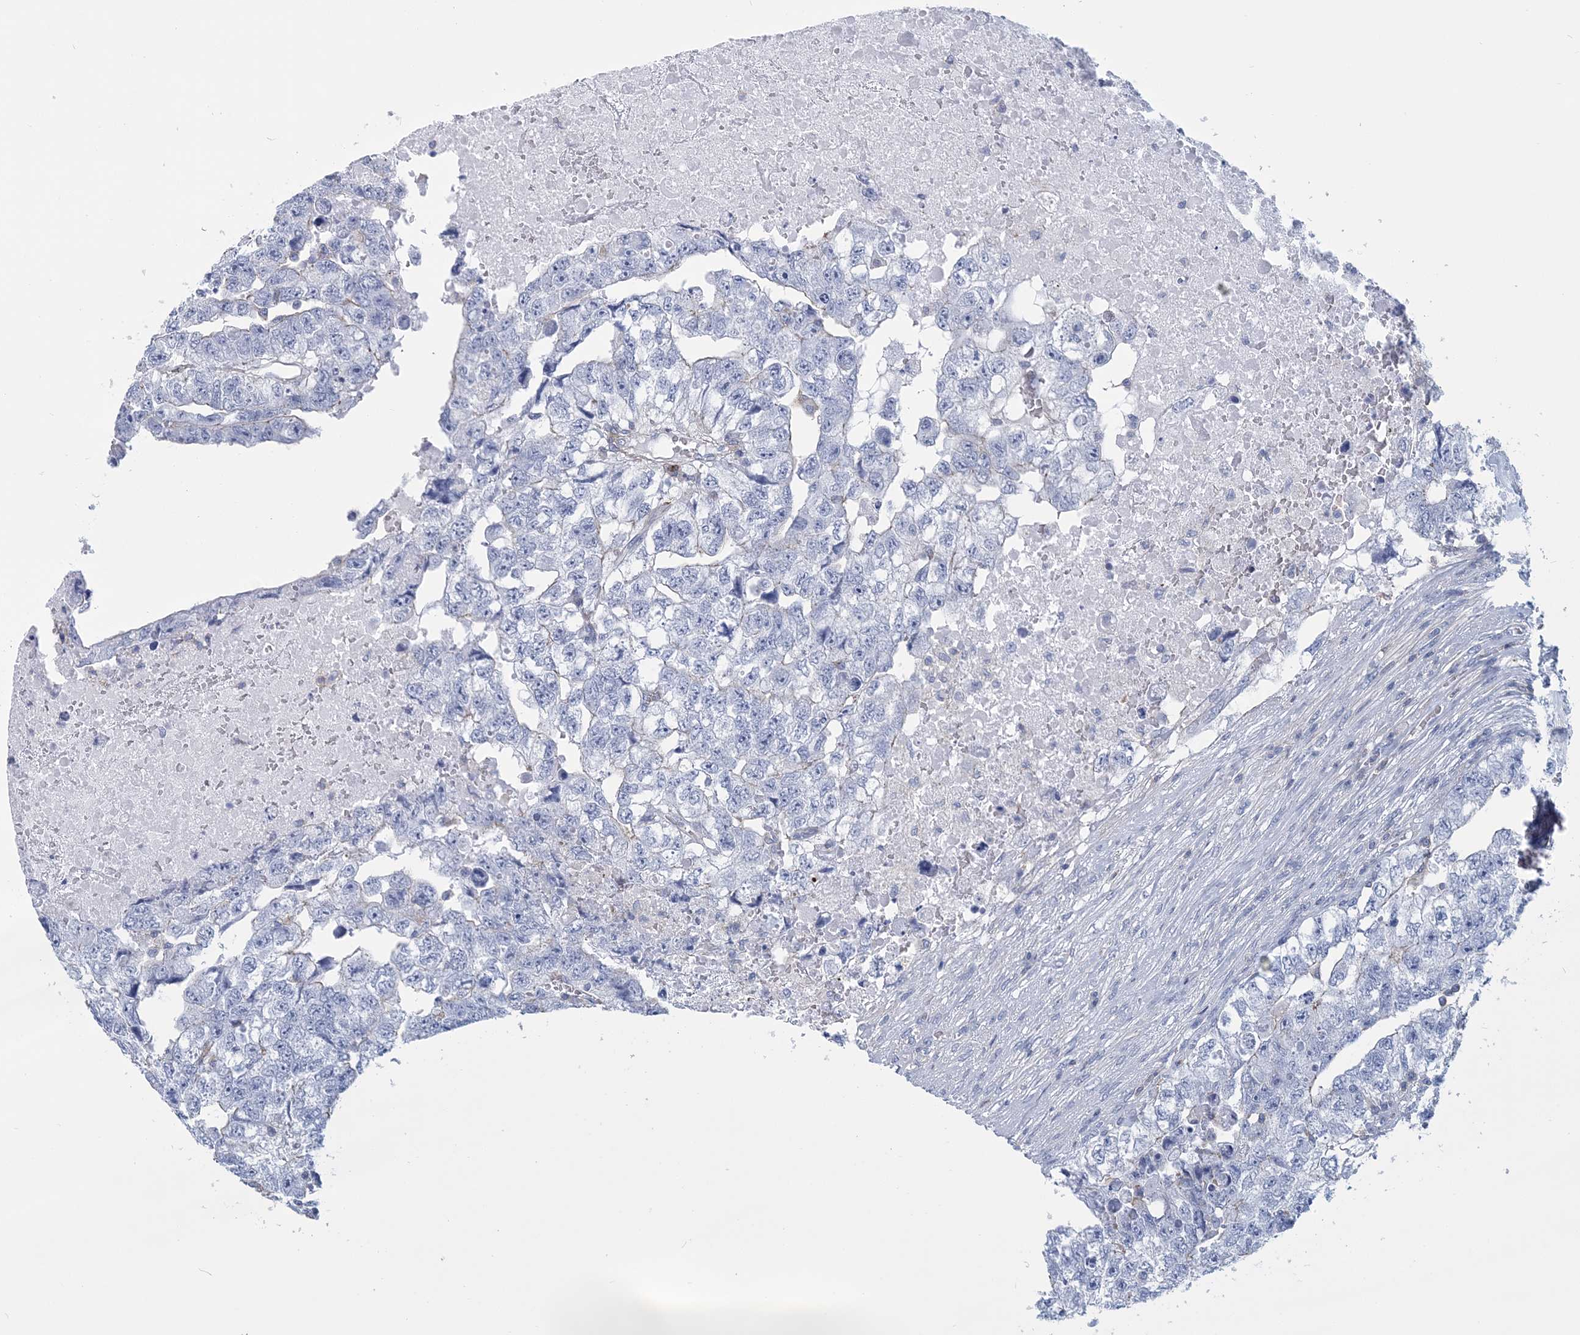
{"staining": {"intensity": "weak", "quantity": "<25%", "location": "cytoplasmic/membranous"}, "tissue": "testis cancer", "cell_type": "Tumor cells", "image_type": "cancer", "snomed": [{"axis": "morphology", "description": "Carcinoma, Embryonal, NOS"}, {"axis": "topography", "description": "Testis"}], "caption": "The histopathology image displays no staining of tumor cells in testis embryonal carcinoma.", "gene": "C11orf21", "patient": {"sex": "male", "age": 36}}